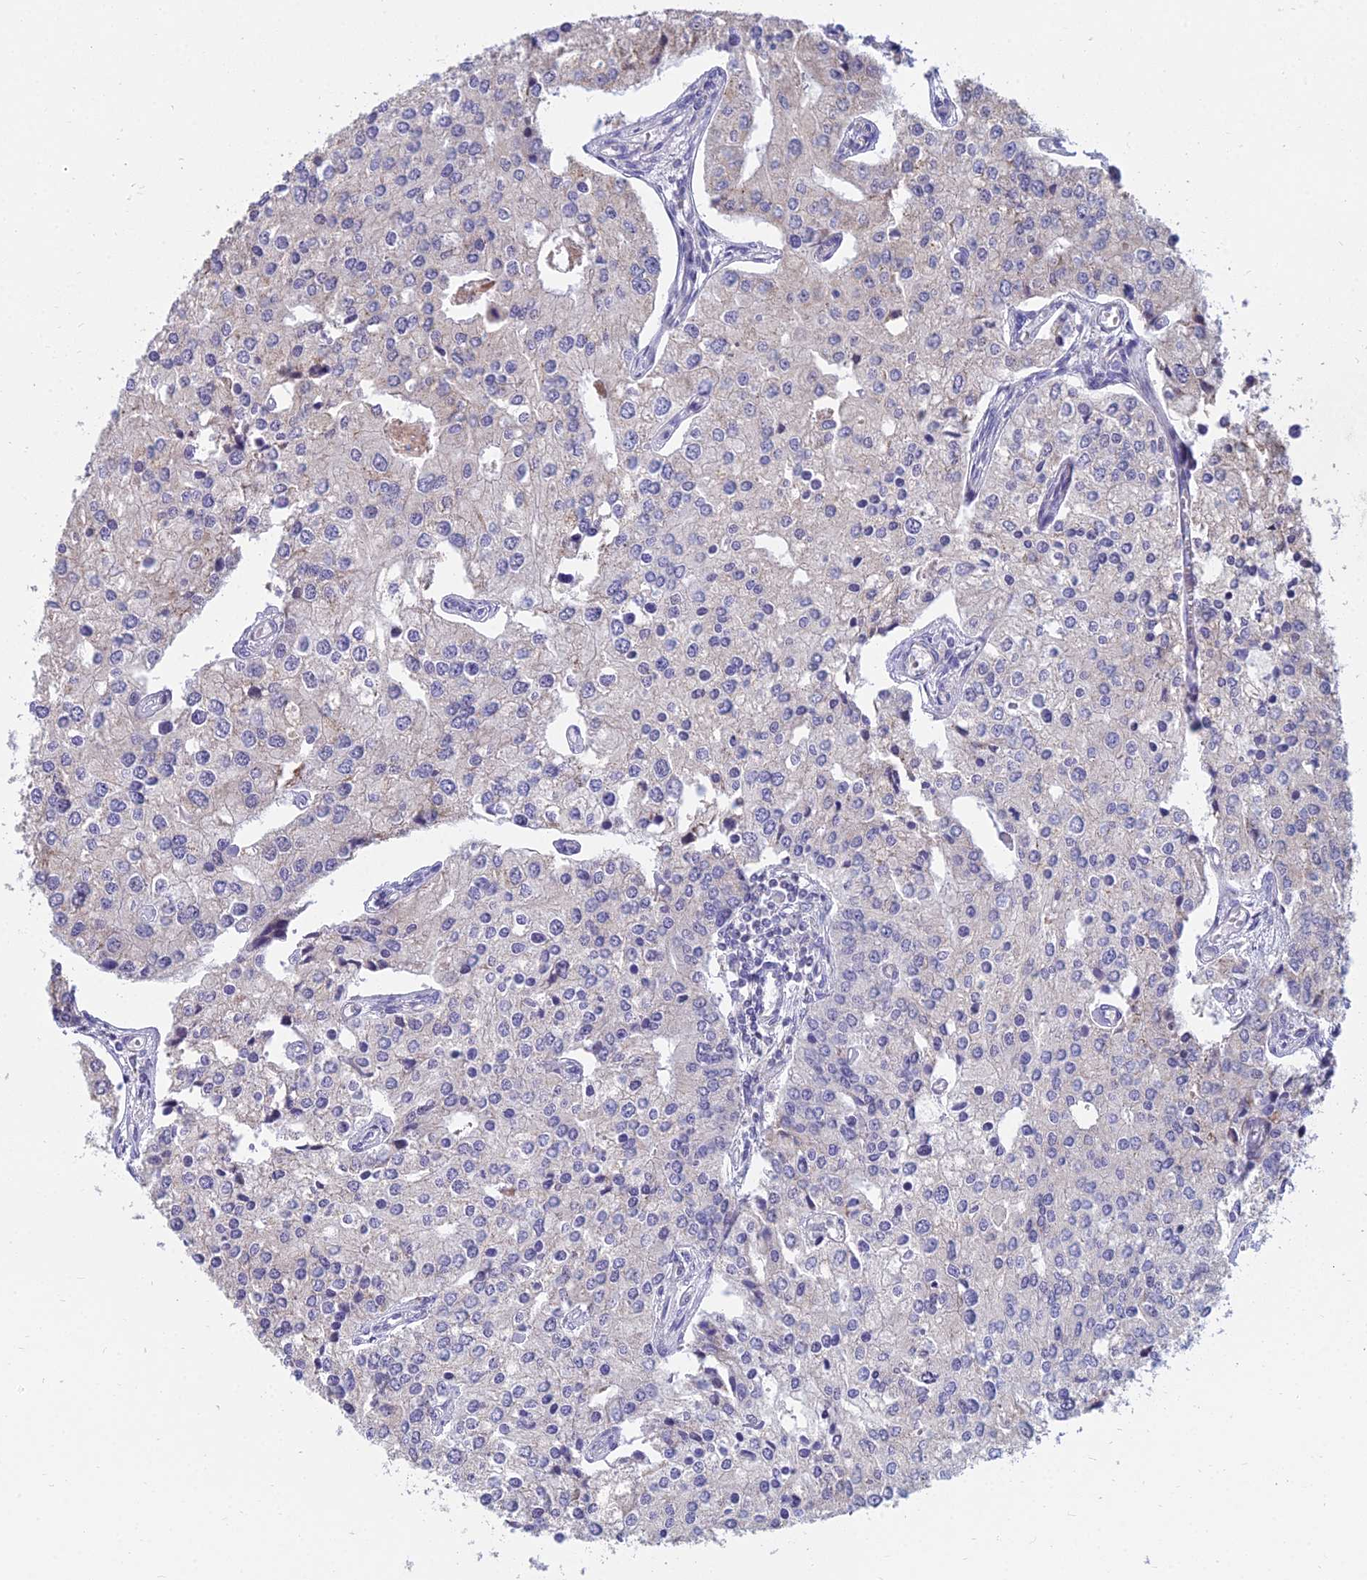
{"staining": {"intensity": "negative", "quantity": "none", "location": "none"}, "tissue": "prostate cancer", "cell_type": "Tumor cells", "image_type": "cancer", "snomed": [{"axis": "morphology", "description": "Adenocarcinoma, High grade"}, {"axis": "topography", "description": "Prostate"}], "caption": "Tumor cells show no significant positivity in prostate cancer (high-grade adenocarcinoma).", "gene": "CFAP206", "patient": {"sex": "male", "age": 62}}